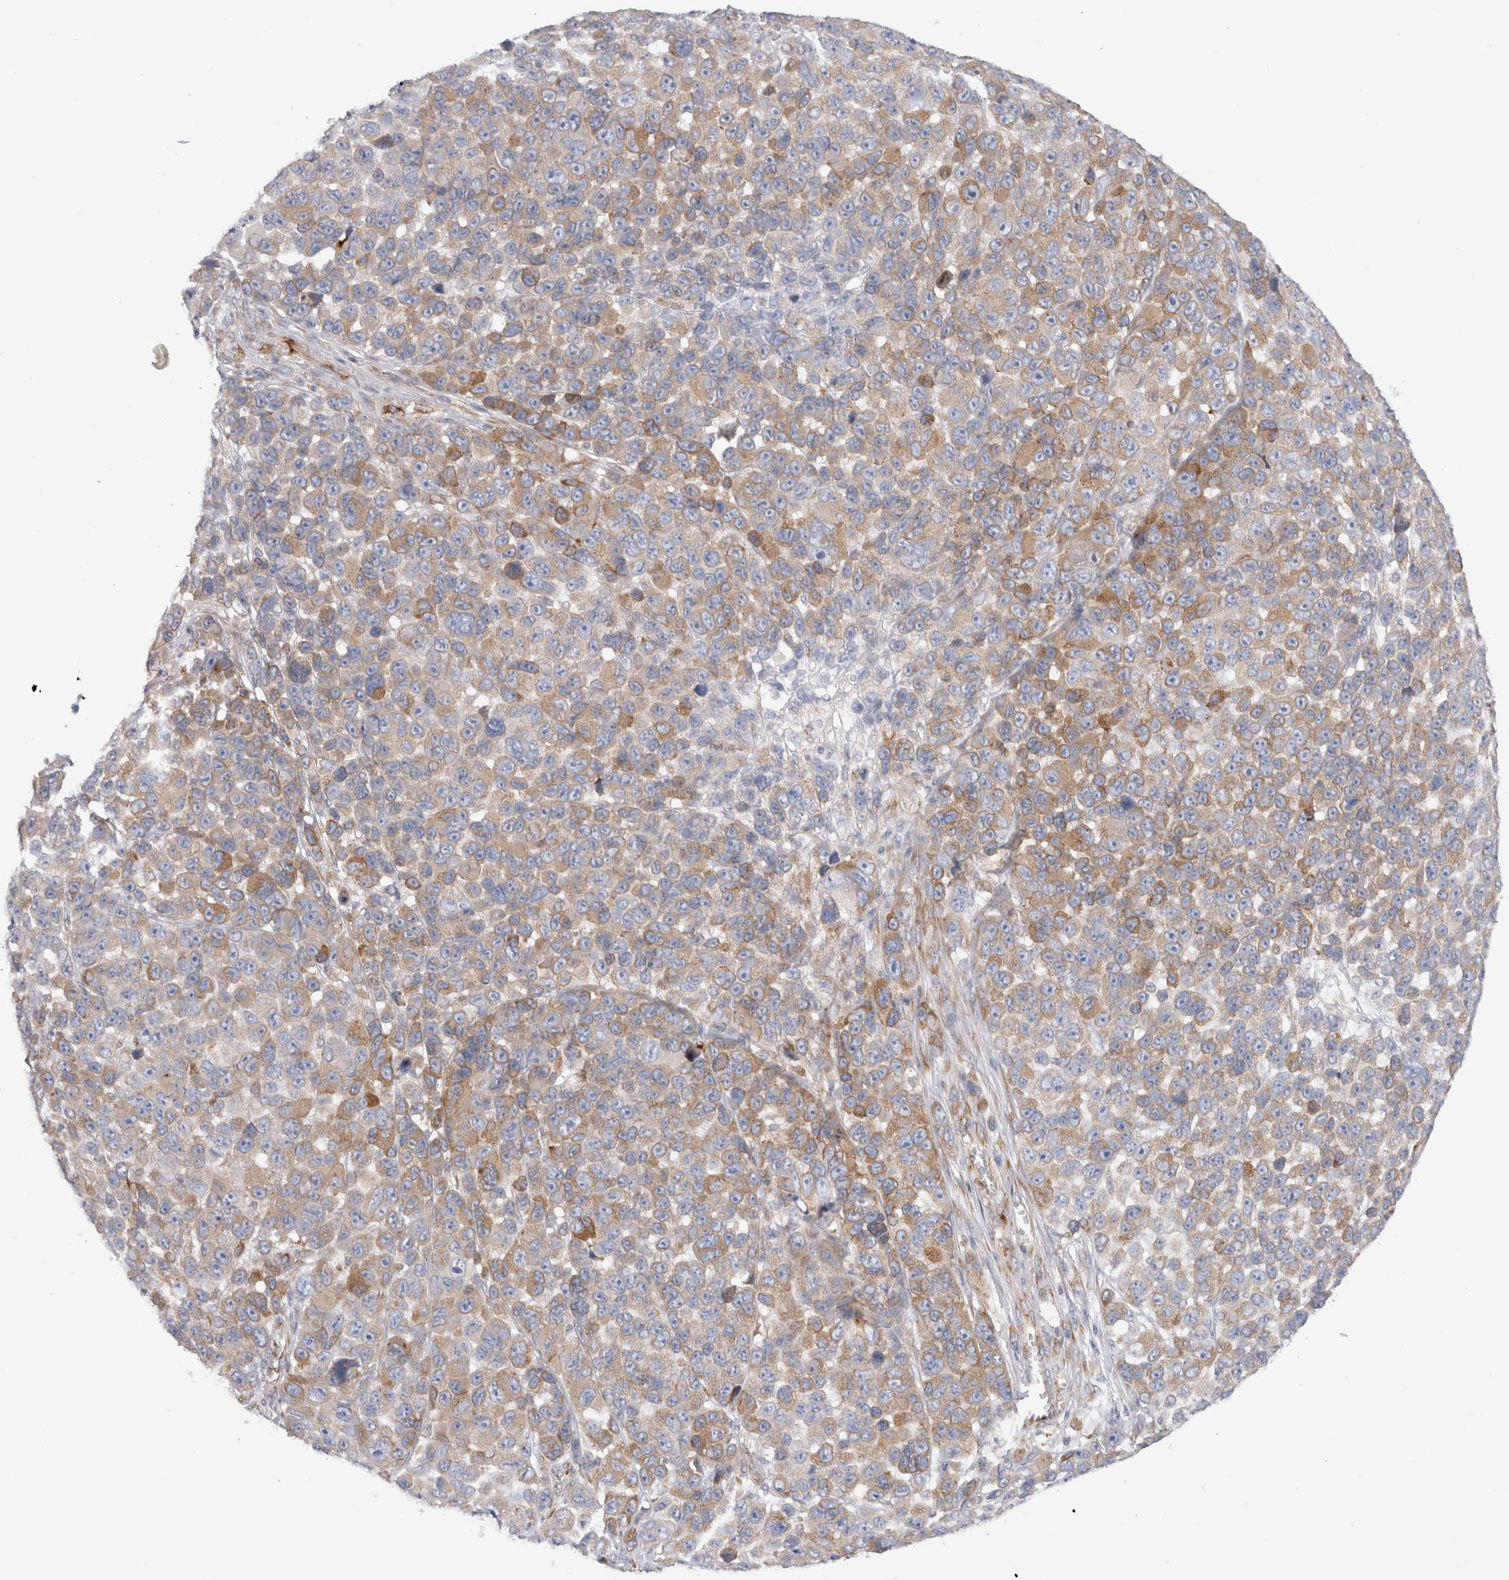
{"staining": {"intensity": "moderate", "quantity": "25%-75%", "location": "cytoplasmic/membranous"}, "tissue": "melanoma", "cell_type": "Tumor cells", "image_type": "cancer", "snomed": [{"axis": "morphology", "description": "Malignant melanoma, NOS"}, {"axis": "topography", "description": "Skin"}], "caption": "IHC staining of malignant melanoma, which demonstrates medium levels of moderate cytoplasmic/membranous expression in approximately 25%-75% of tumor cells indicating moderate cytoplasmic/membranous protein expression. The staining was performed using DAB (brown) for protein detection and nuclei were counterstained in hematoxylin (blue).", "gene": "CNPY4", "patient": {"sex": "male", "age": 53}}